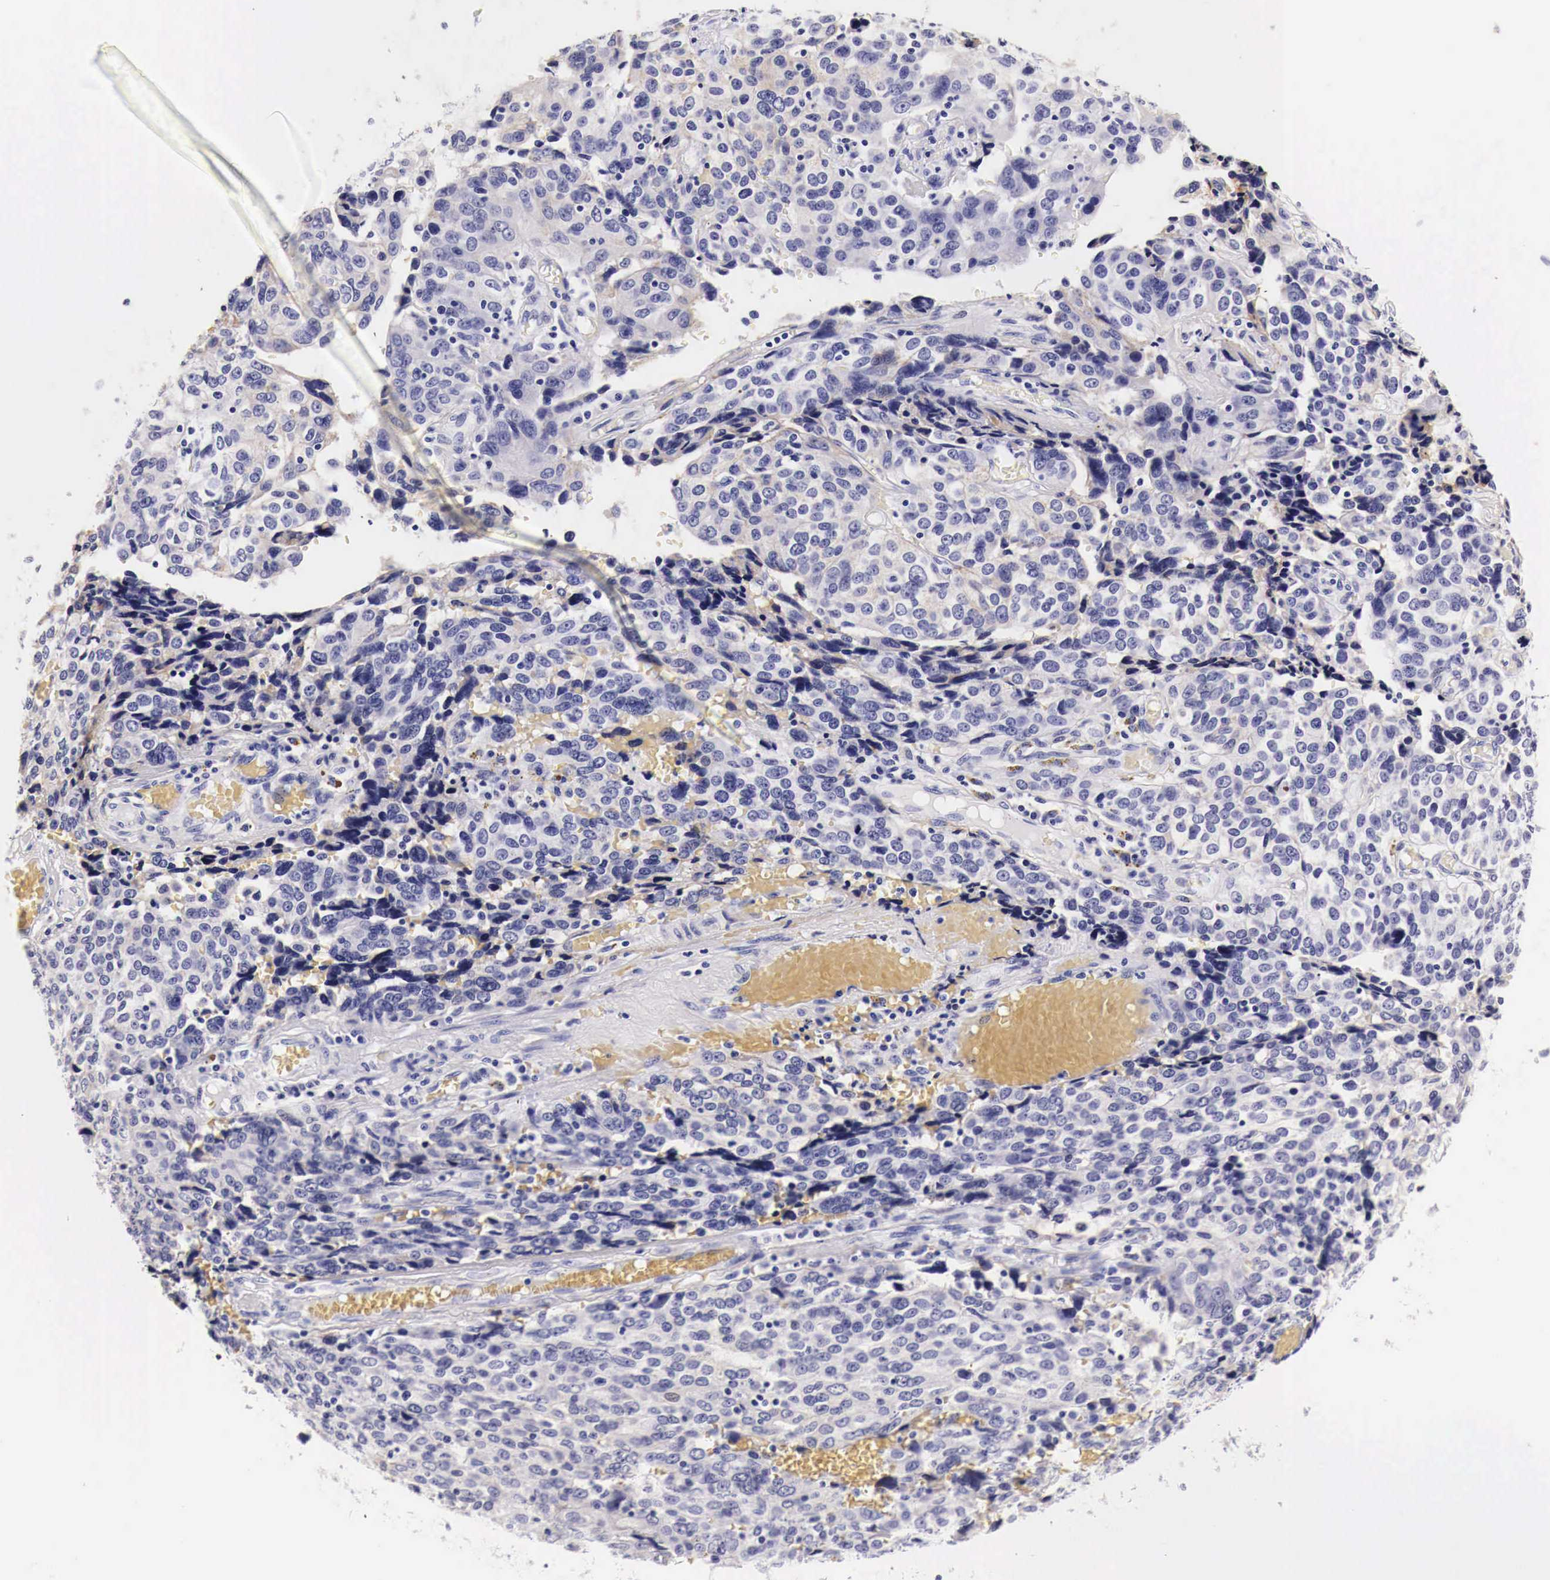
{"staining": {"intensity": "negative", "quantity": "none", "location": "none"}, "tissue": "ovarian cancer", "cell_type": "Tumor cells", "image_type": "cancer", "snomed": [{"axis": "morphology", "description": "Carcinoma, endometroid"}, {"axis": "topography", "description": "Ovary"}], "caption": "Immunohistochemistry (IHC) of human ovarian cancer exhibits no positivity in tumor cells.", "gene": "EGFR", "patient": {"sex": "female", "age": 75}}